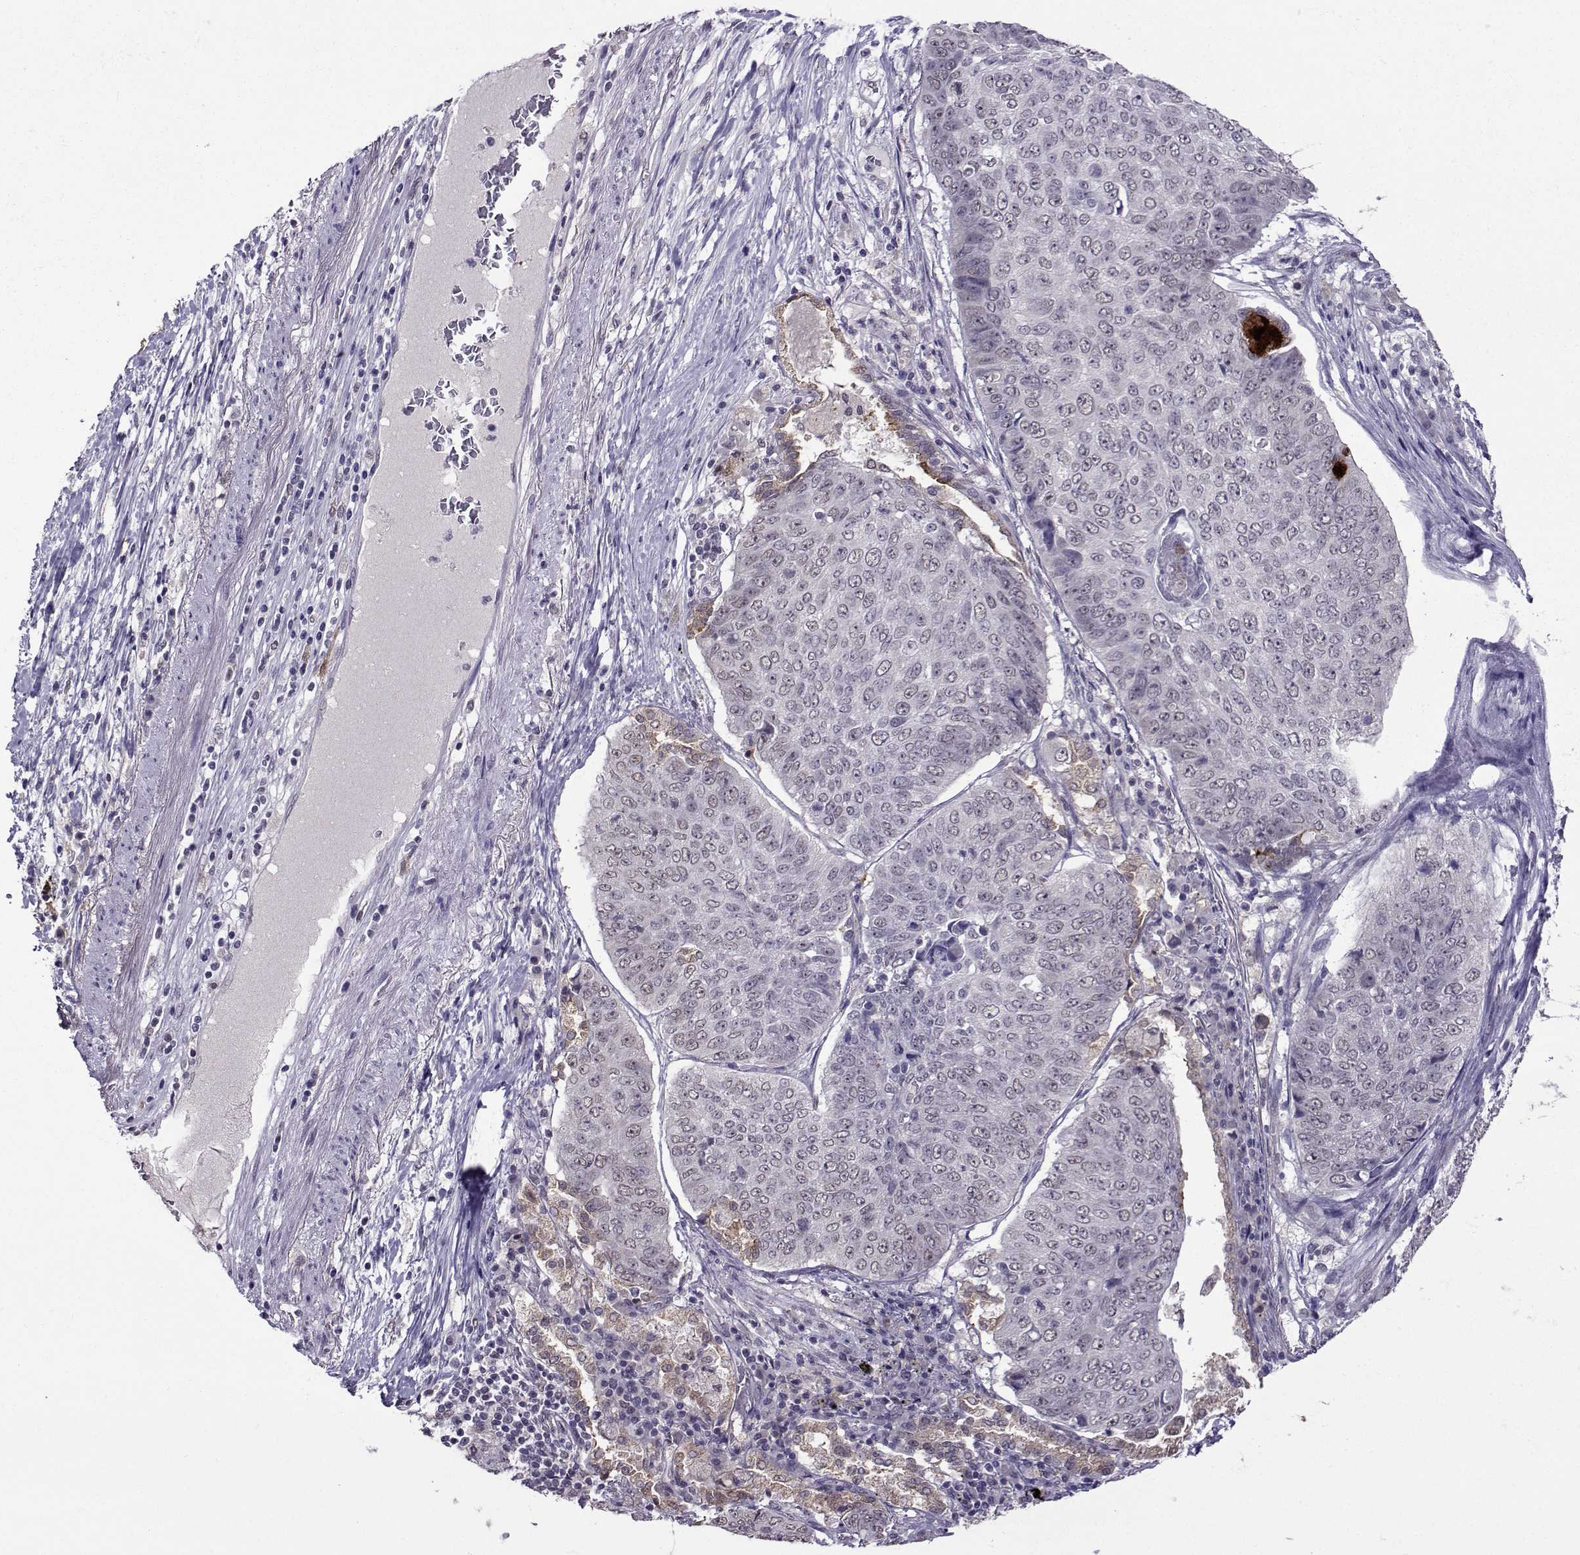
{"staining": {"intensity": "moderate", "quantity": "<25%", "location": "cytoplasmic/membranous"}, "tissue": "lung cancer", "cell_type": "Tumor cells", "image_type": "cancer", "snomed": [{"axis": "morphology", "description": "Normal tissue, NOS"}, {"axis": "morphology", "description": "Squamous cell carcinoma, NOS"}, {"axis": "topography", "description": "Bronchus"}, {"axis": "topography", "description": "Lung"}], "caption": "Squamous cell carcinoma (lung) stained with a protein marker reveals moderate staining in tumor cells.", "gene": "DDX20", "patient": {"sex": "male", "age": 64}}